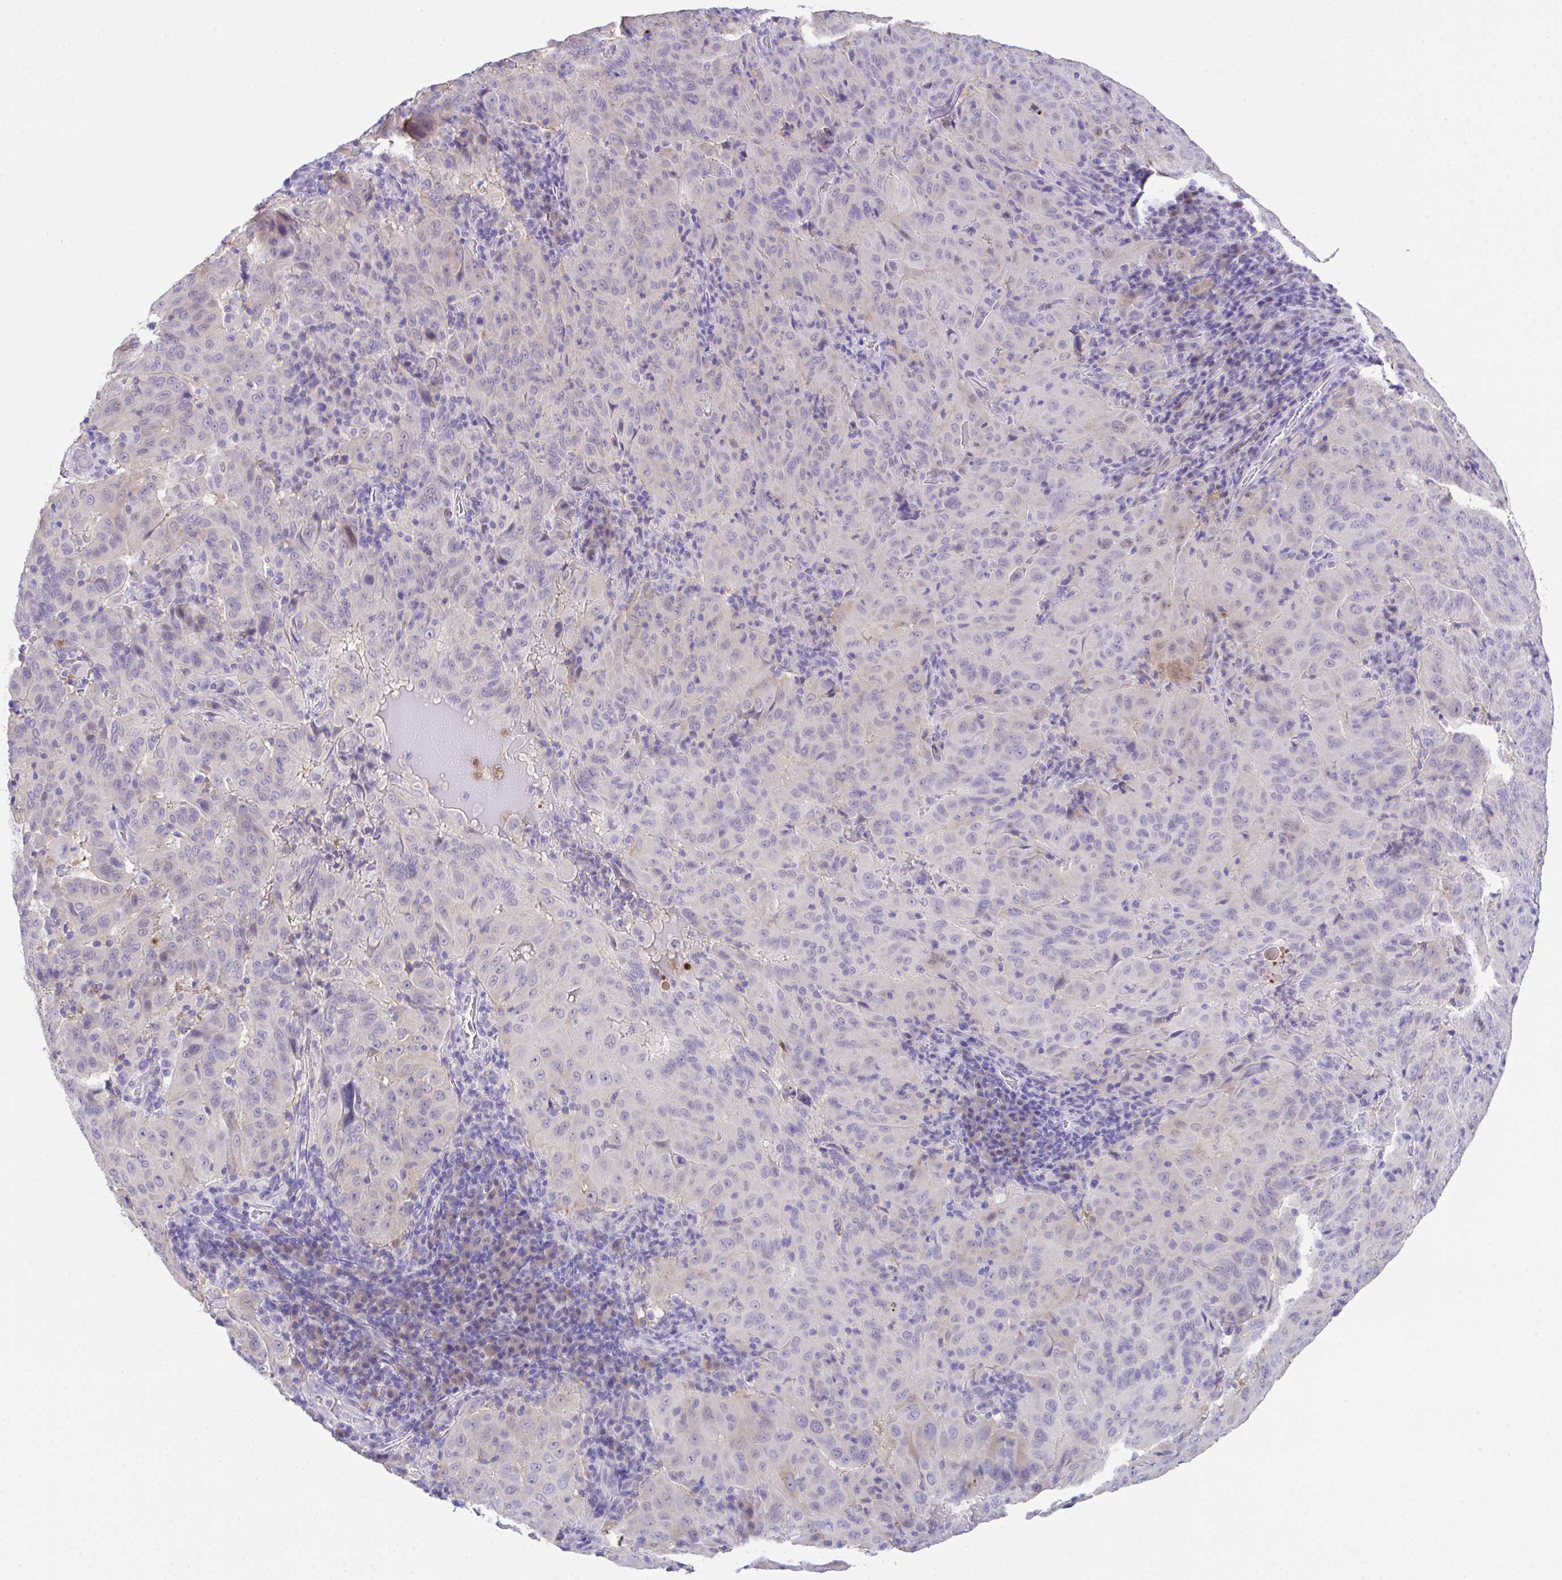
{"staining": {"intensity": "moderate", "quantity": "<25%", "location": "cytoplasmic/membranous,nuclear"}, "tissue": "pancreatic cancer", "cell_type": "Tumor cells", "image_type": "cancer", "snomed": [{"axis": "morphology", "description": "Adenocarcinoma, NOS"}, {"axis": "topography", "description": "Pancreas"}], "caption": "DAB immunohistochemical staining of human pancreatic cancer (adenocarcinoma) reveals moderate cytoplasmic/membranous and nuclear protein expression in about <25% of tumor cells.", "gene": "HOXB4", "patient": {"sex": "male", "age": 63}}